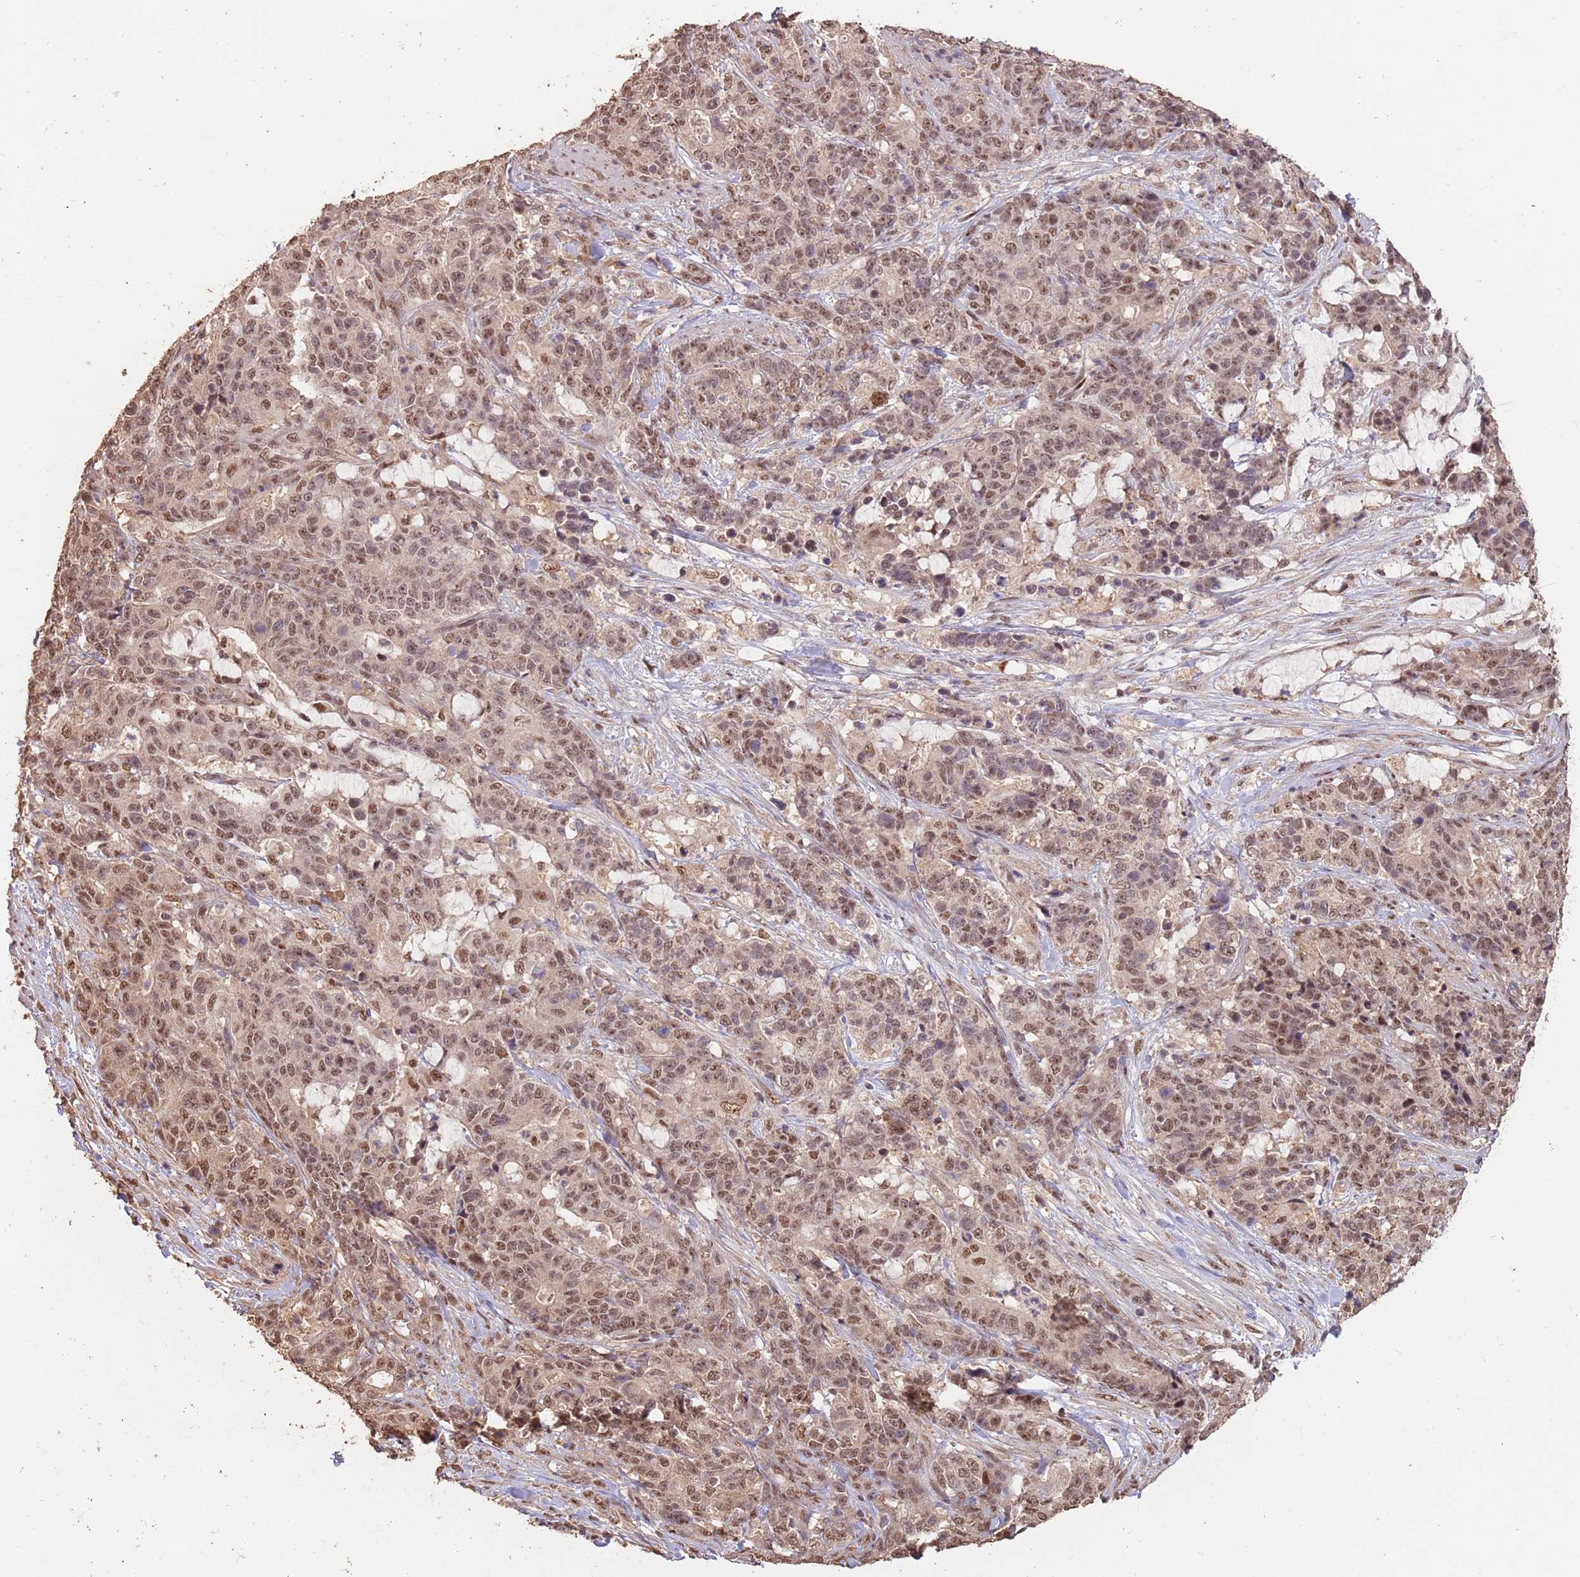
{"staining": {"intensity": "moderate", "quantity": ">75%", "location": "nuclear"}, "tissue": "stomach cancer", "cell_type": "Tumor cells", "image_type": "cancer", "snomed": [{"axis": "morphology", "description": "Normal tissue, NOS"}, {"axis": "morphology", "description": "Adenocarcinoma, NOS"}, {"axis": "topography", "description": "Stomach"}], "caption": "Immunohistochemical staining of human adenocarcinoma (stomach) reveals medium levels of moderate nuclear protein staining in about >75% of tumor cells.", "gene": "RFXANK", "patient": {"sex": "female", "age": 64}}